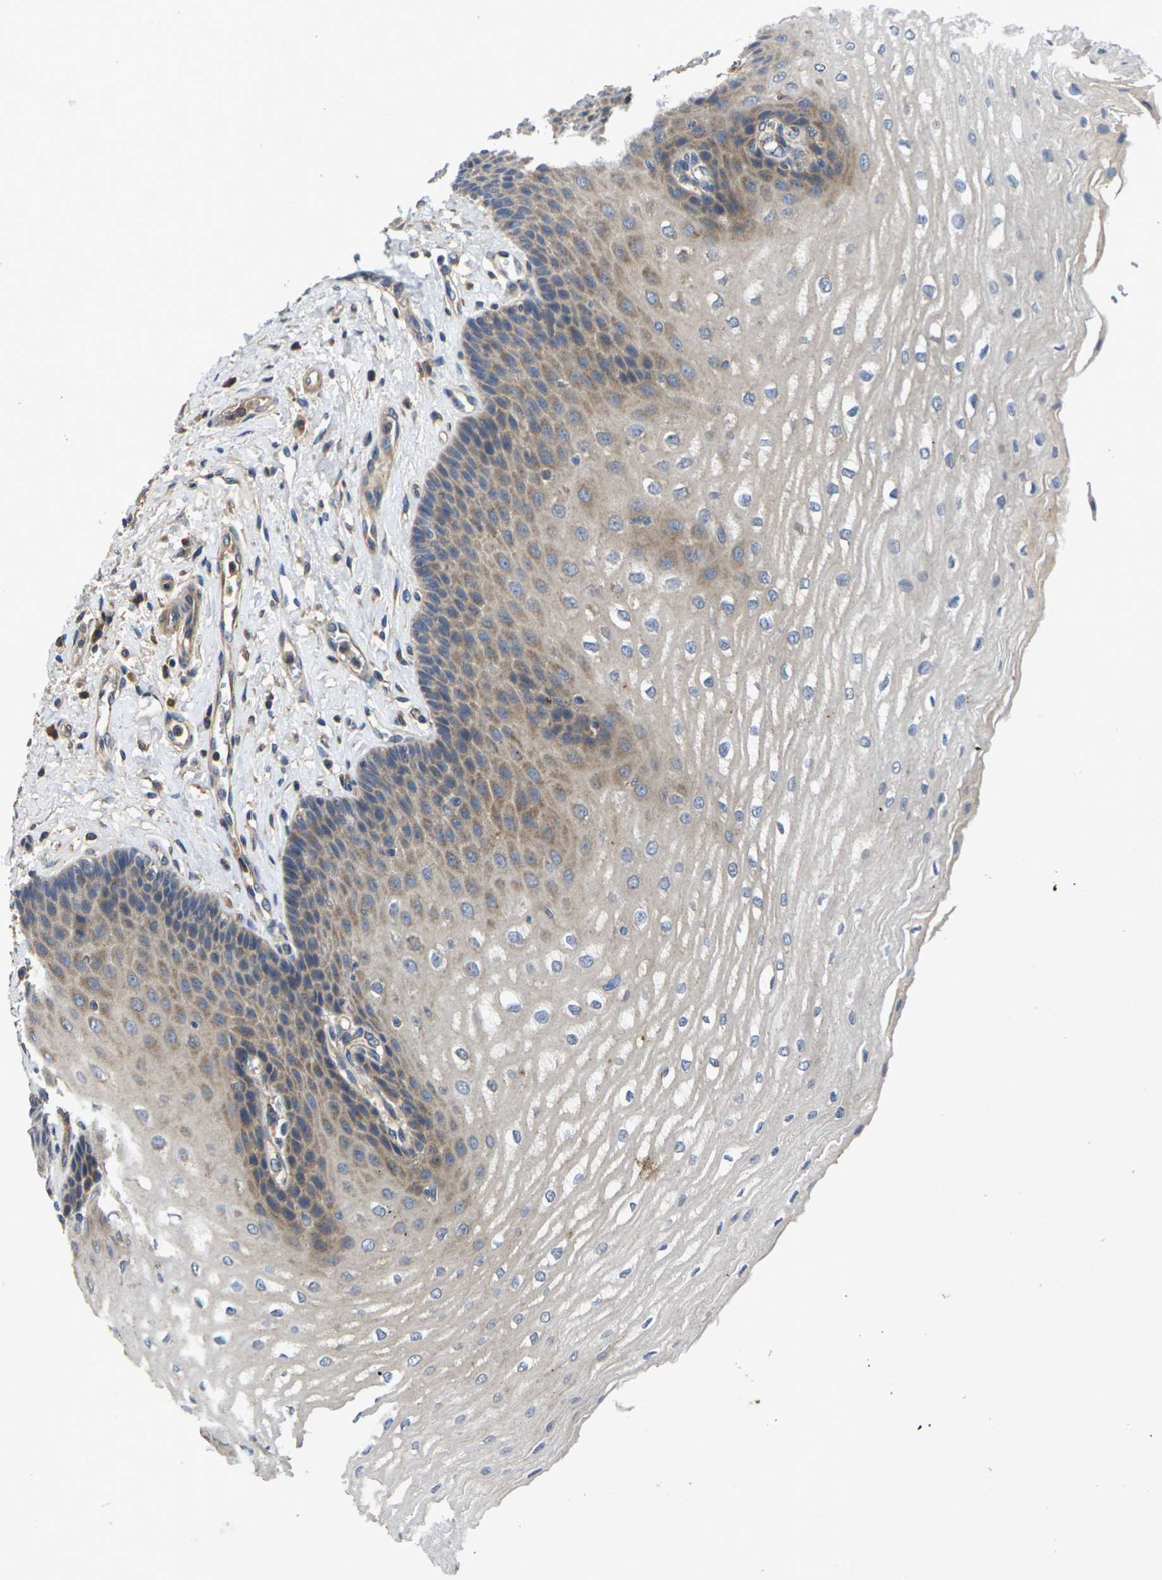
{"staining": {"intensity": "weak", "quantity": "<25%", "location": "cytoplasmic/membranous"}, "tissue": "esophagus", "cell_type": "Squamous epithelial cells", "image_type": "normal", "snomed": [{"axis": "morphology", "description": "Normal tissue, NOS"}, {"axis": "topography", "description": "Esophagus"}], "caption": "Immunohistochemistry (IHC) histopathology image of normal human esophagus stained for a protein (brown), which shows no positivity in squamous epithelial cells. (Stains: DAB (3,3'-diaminobenzidine) immunohistochemistry (IHC) with hematoxylin counter stain, Microscopy: brightfield microscopy at high magnification).", "gene": "KIF1B", "patient": {"sex": "male", "age": 54}}